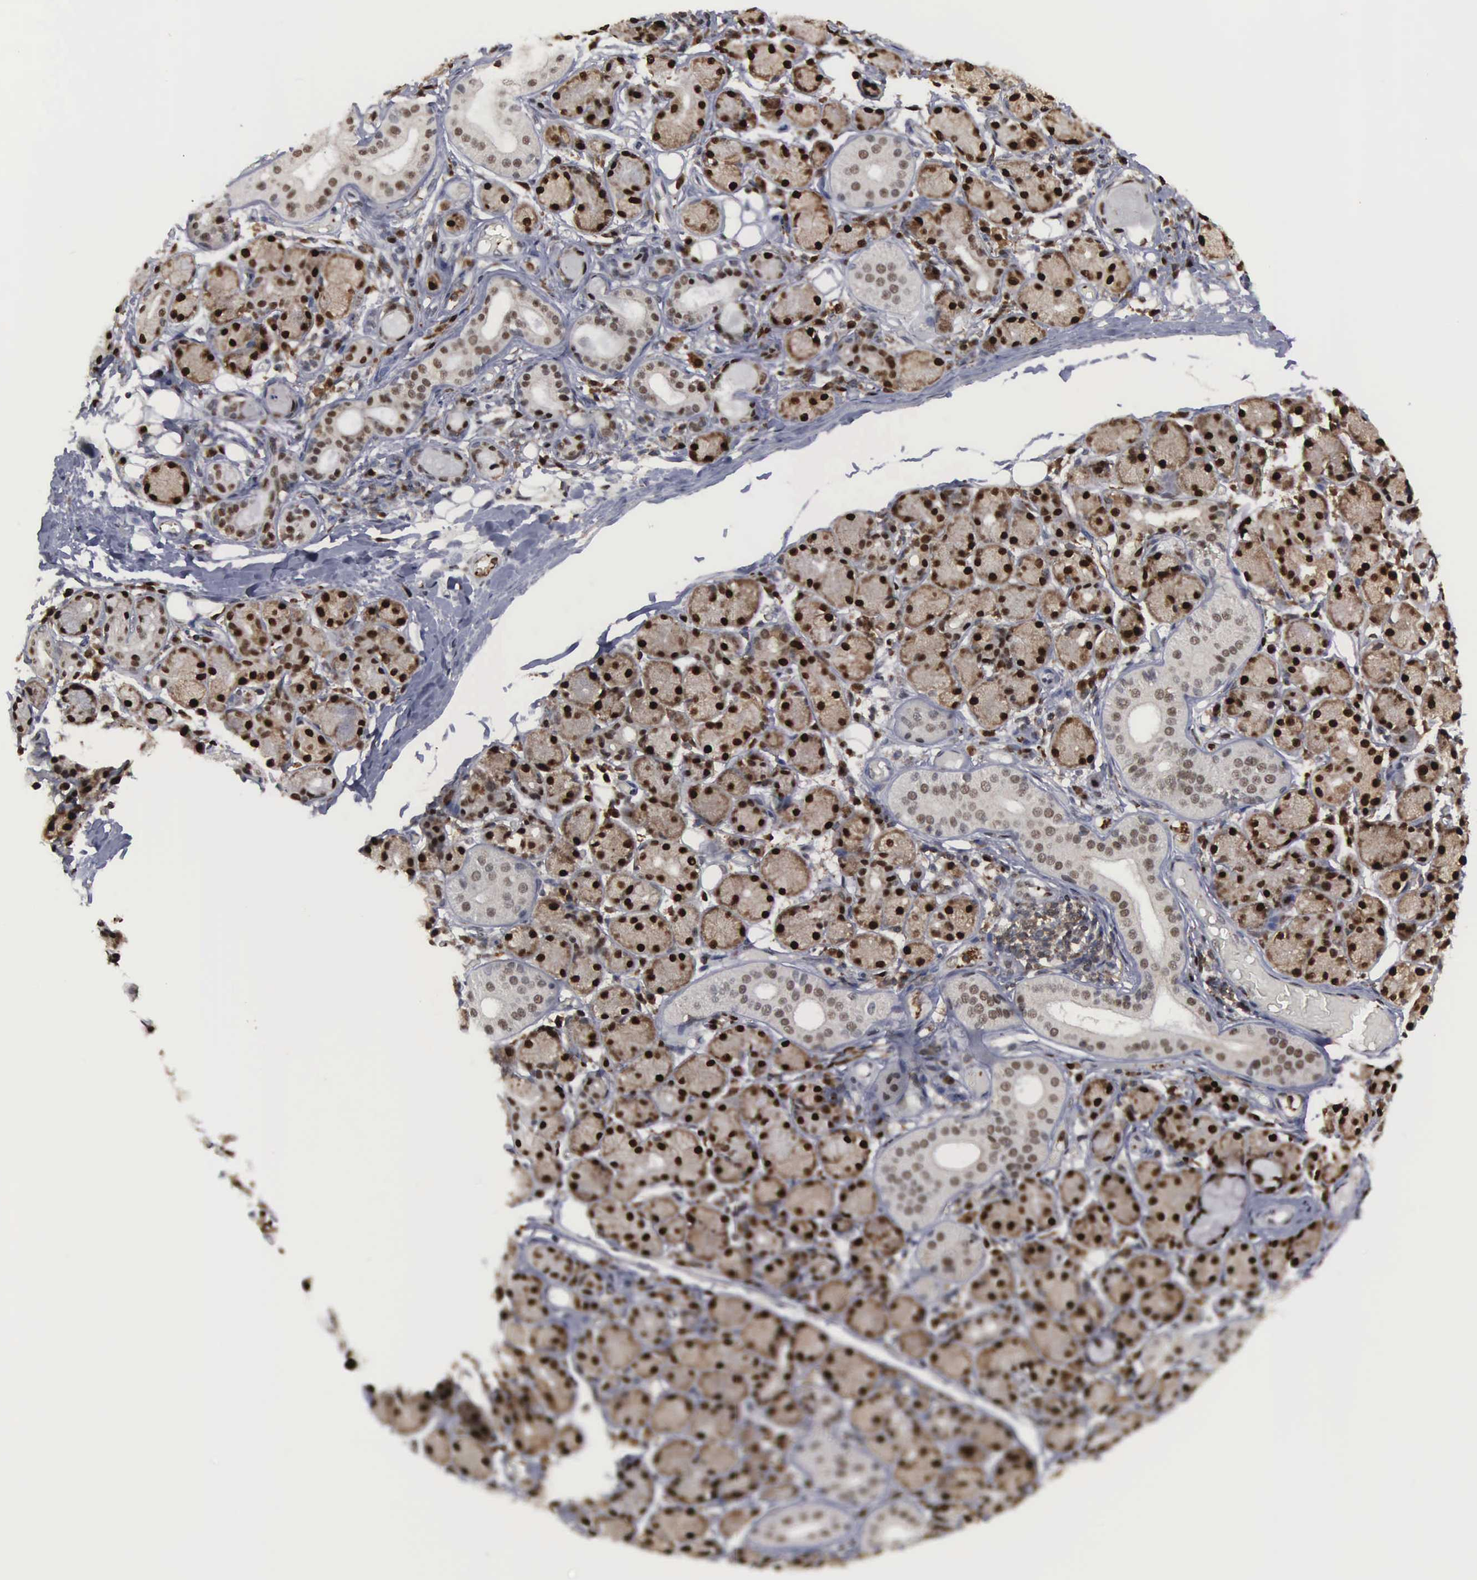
{"staining": {"intensity": "strong", "quantity": ">75%", "location": "nuclear"}, "tissue": "salivary gland", "cell_type": "Glandular cells", "image_type": "normal", "snomed": [{"axis": "morphology", "description": "Normal tissue, NOS"}, {"axis": "topography", "description": "Salivary gland"}, {"axis": "topography", "description": "Peripheral nerve tissue"}], "caption": "Protein analysis of benign salivary gland reveals strong nuclear positivity in approximately >75% of glandular cells. The staining was performed using DAB to visualize the protein expression in brown, while the nuclei were stained in blue with hematoxylin (Magnification: 20x).", "gene": "TRMT5", "patient": {"sex": "male", "age": 62}}